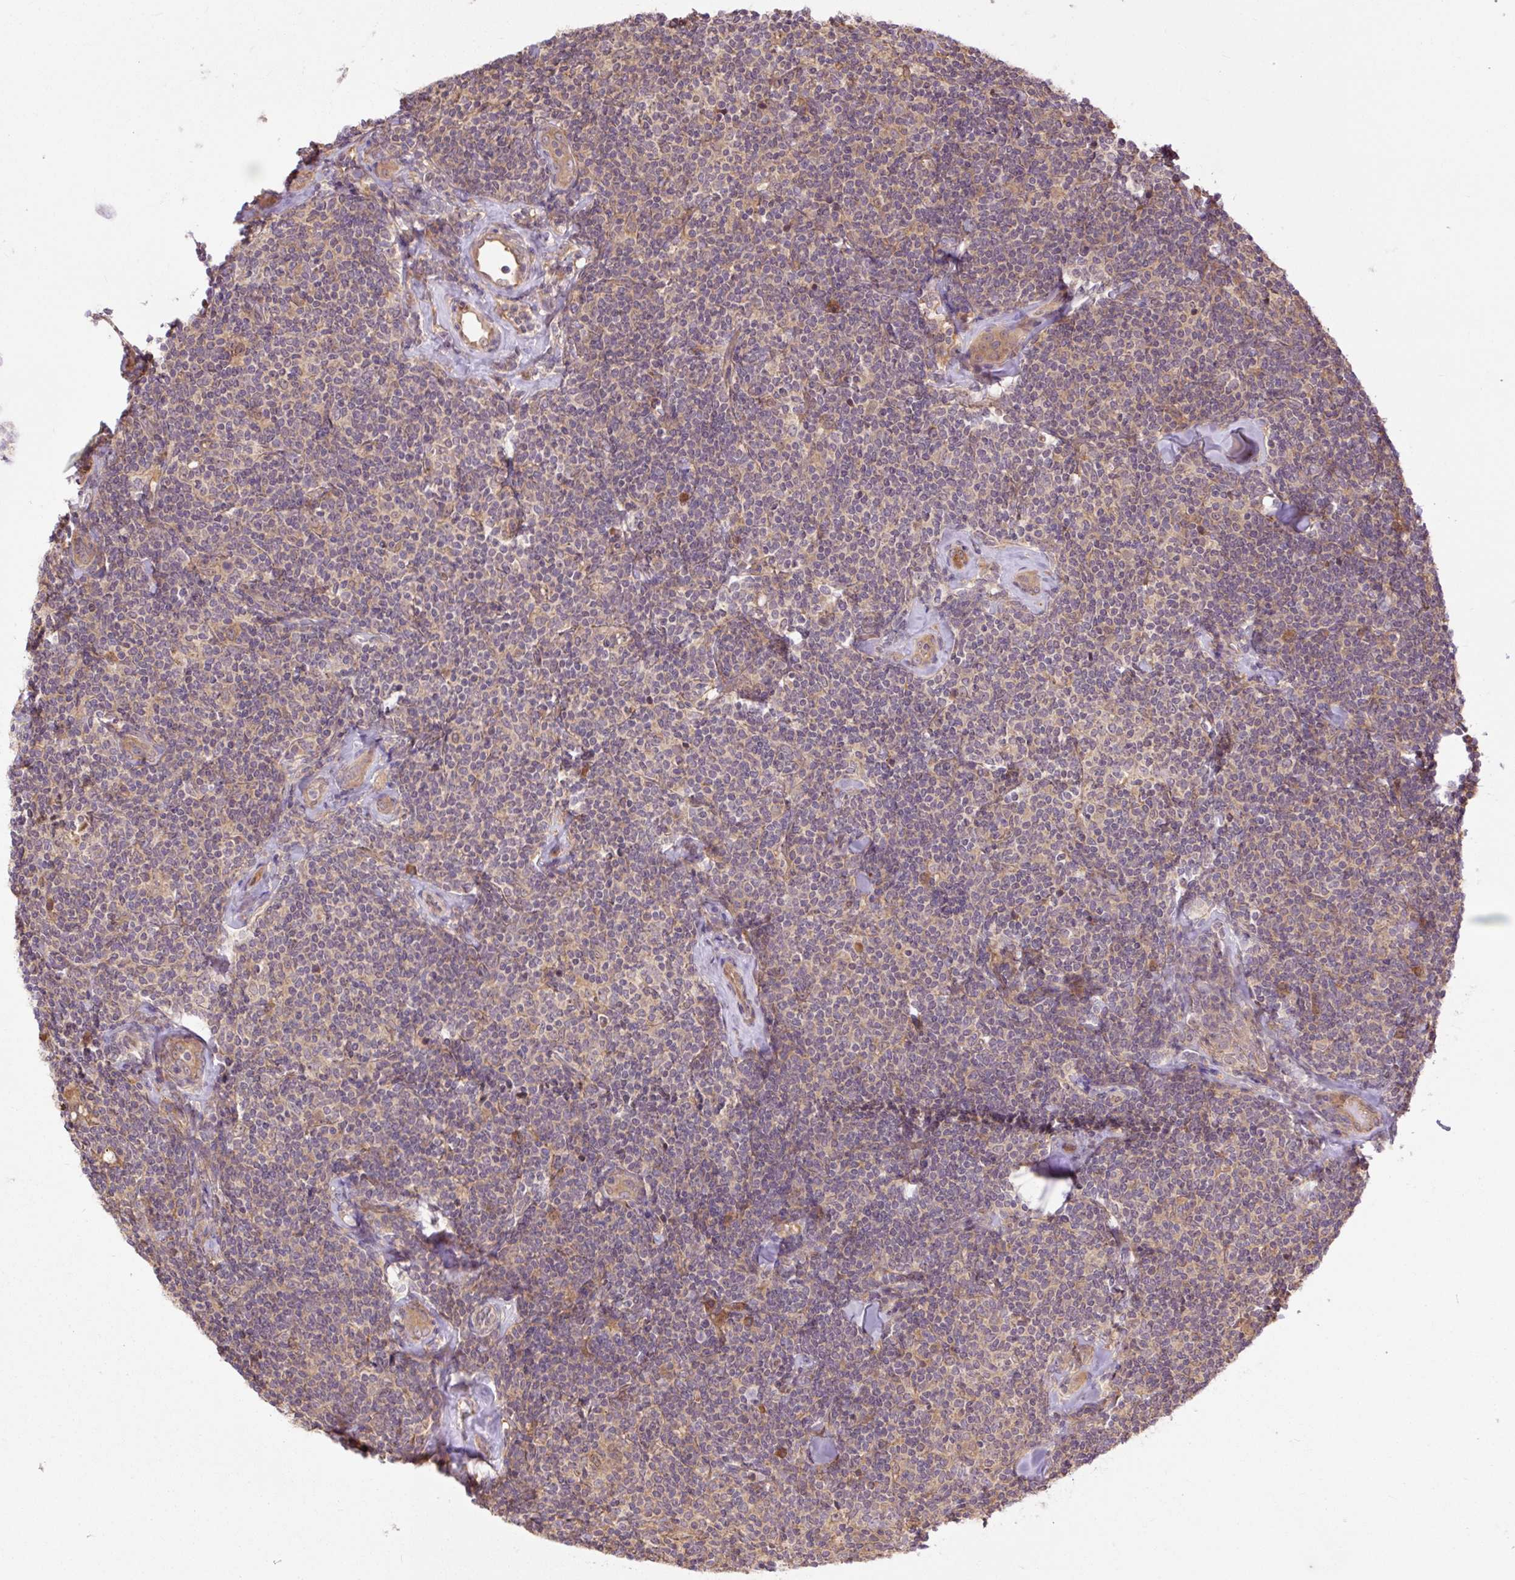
{"staining": {"intensity": "negative", "quantity": "none", "location": "none"}, "tissue": "lymphoma", "cell_type": "Tumor cells", "image_type": "cancer", "snomed": [{"axis": "morphology", "description": "Malignant lymphoma, non-Hodgkin's type, Low grade"}, {"axis": "topography", "description": "Lymph node"}], "caption": "Protein analysis of lymphoma displays no significant positivity in tumor cells. The staining was performed using DAB to visualize the protein expression in brown, while the nuclei were stained in blue with hematoxylin (Magnification: 20x).", "gene": "TPT1", "patient": {"sex": "female", "age": 56}}